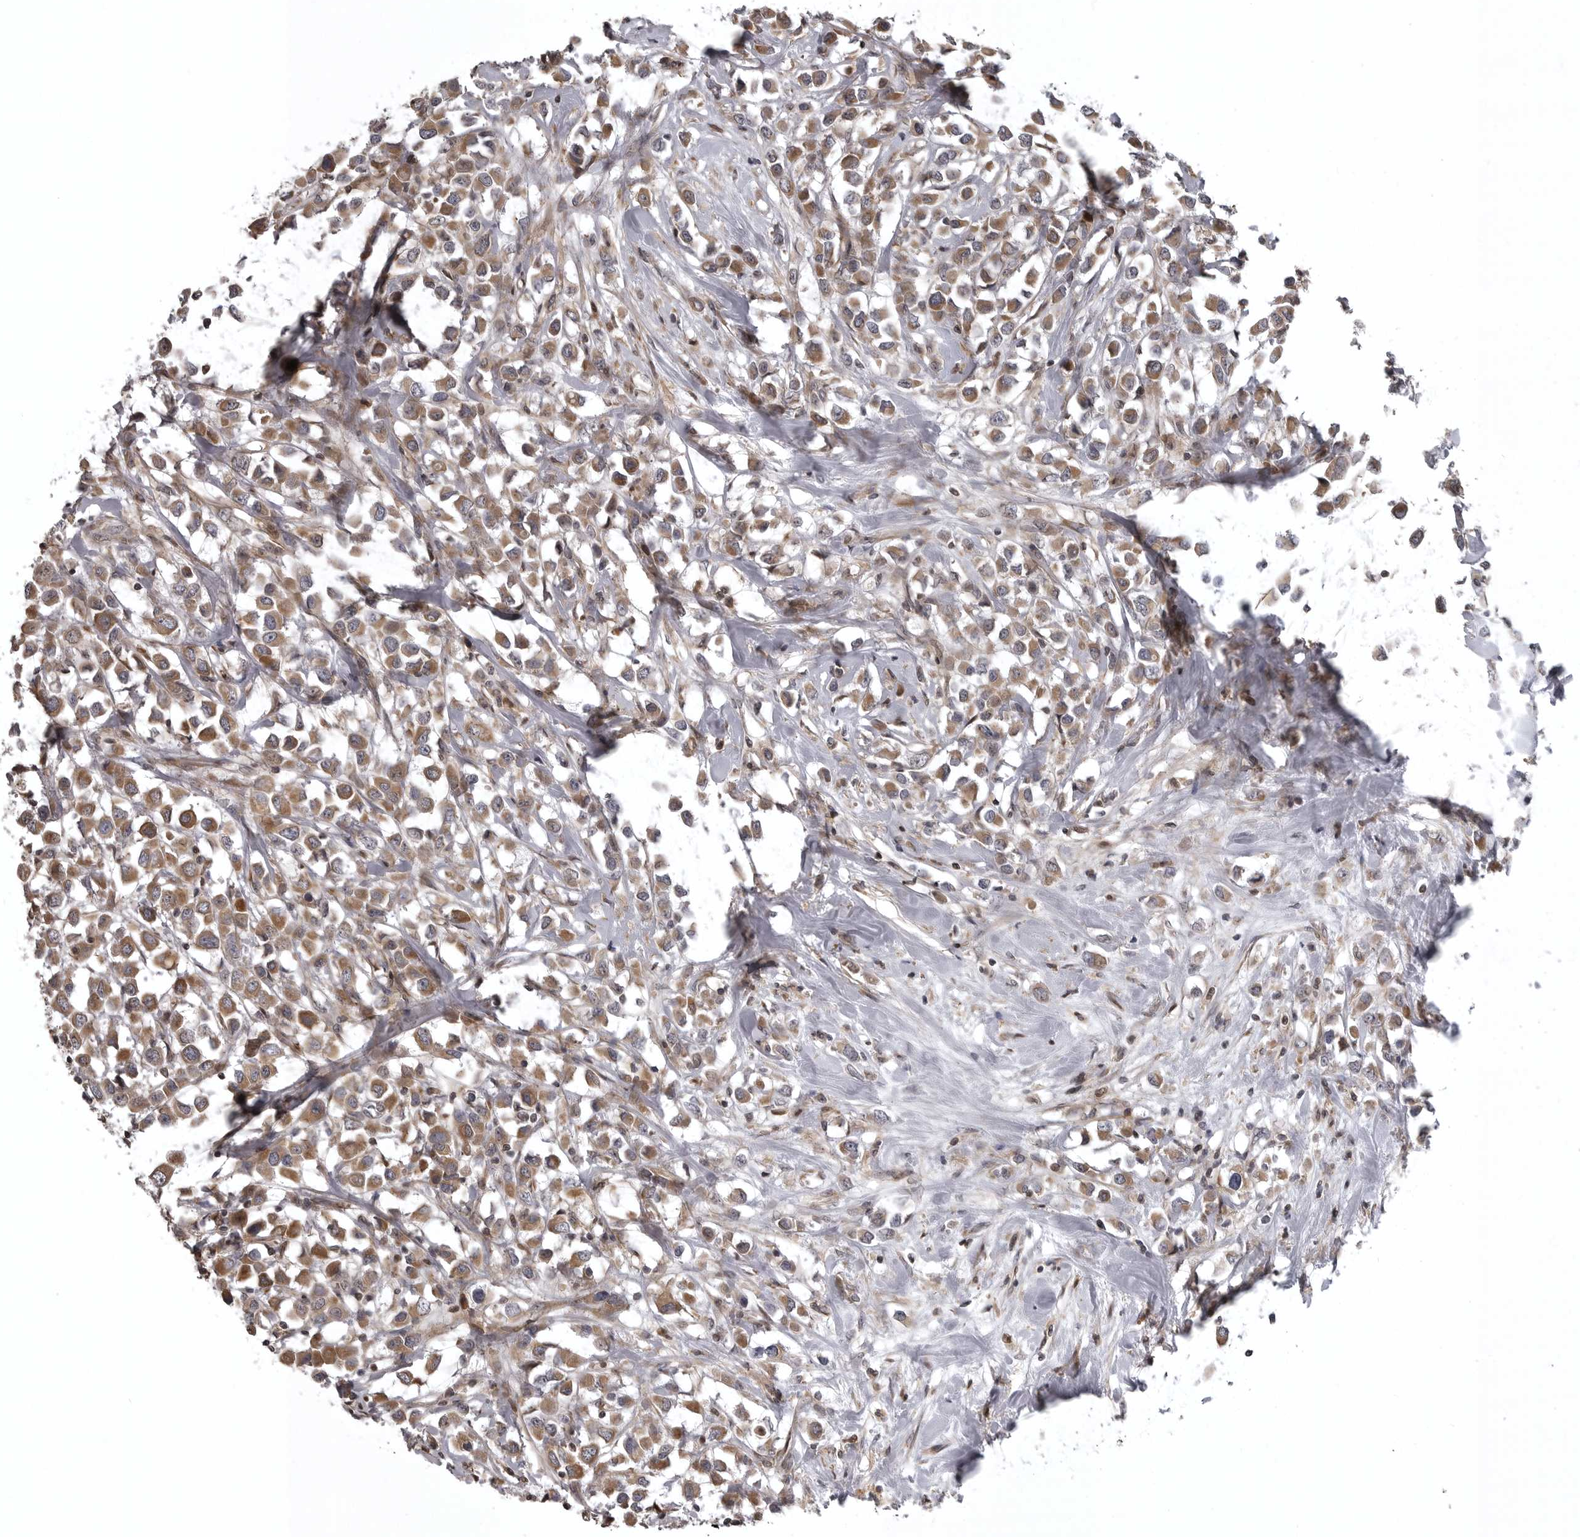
{"staining": {"intensity": "moderate", "quantity": ">75%", "location": "cytoplasmic/membranous"}, "tissue": "breast cancer", "cell_type": "Tumor cells", "image_type": "cancer", "snomed": [{"axis": "morphology", "description": "Duct carcinoma"}, {"axis": "topography", "description": "Breast"}], "caption": "Immunohistochemistry (DAB (3,3'-diaminobenzidine)) staining of breast invasive ductal carcinoma shows moderate cytoplasmic/membranous protein expression in about >75% of tumor cells.", "gene": "ZNRF1", "patient": {"sex": "female", "age": 61}}